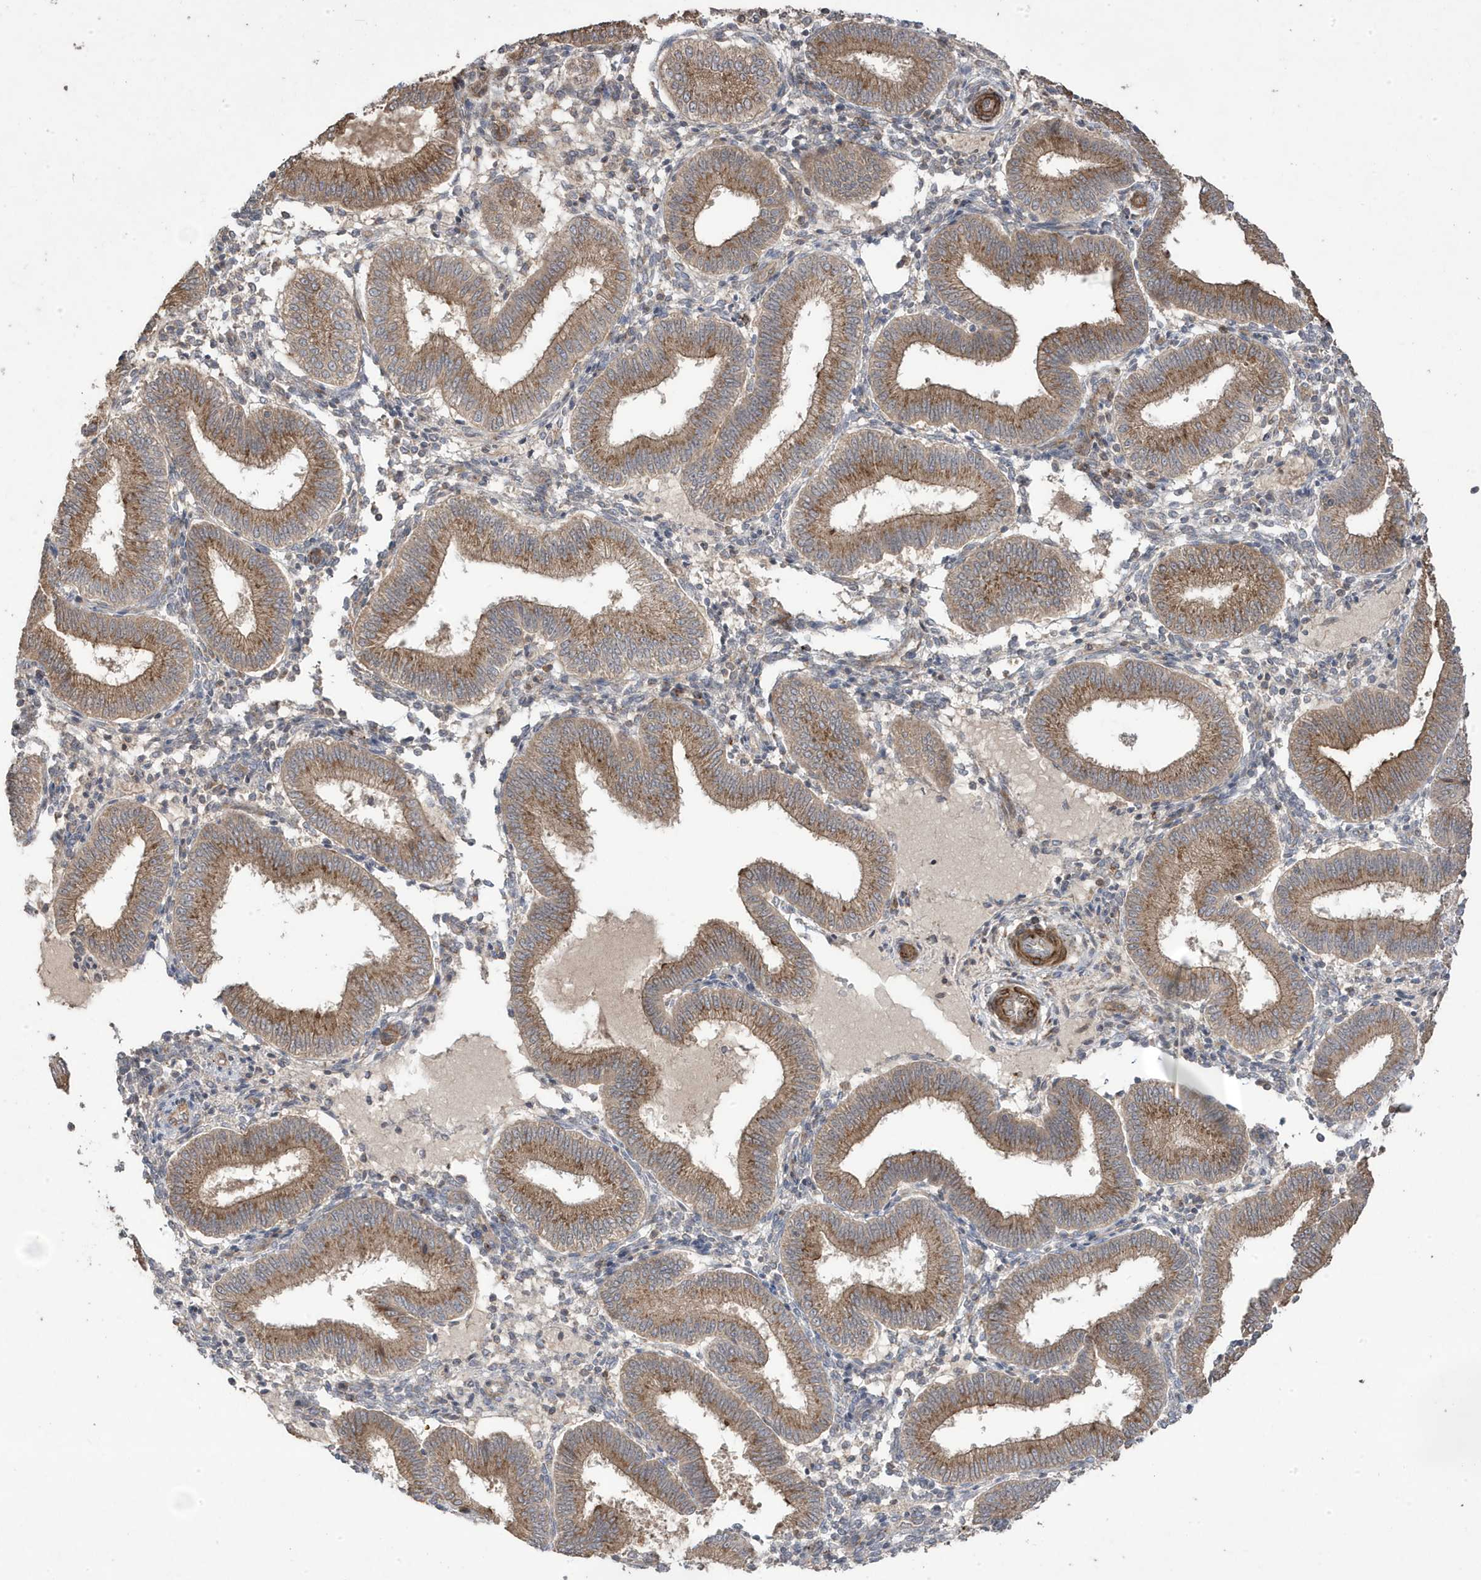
{"staining": {"intensity": "moderate", "quantity": "<25%", "location": "cytoplasmic/membranous"}, "tissue": "endometrium", "cell_type": "Cells in endometrial stroma", "image_type": "normal", "snomed": [{"axis": "morphology", "description": "Normal tissue, NOS"}, {"axis": "topography", "description": "Endometrium"}], "caption": "Endometrium stained with IHC displays moderate cytoplasmic/membranous staining in approximately <25% of cells in endometrial stroma.", "gene": "CETN3", "patient": {"sex": "female", "age": 39}}